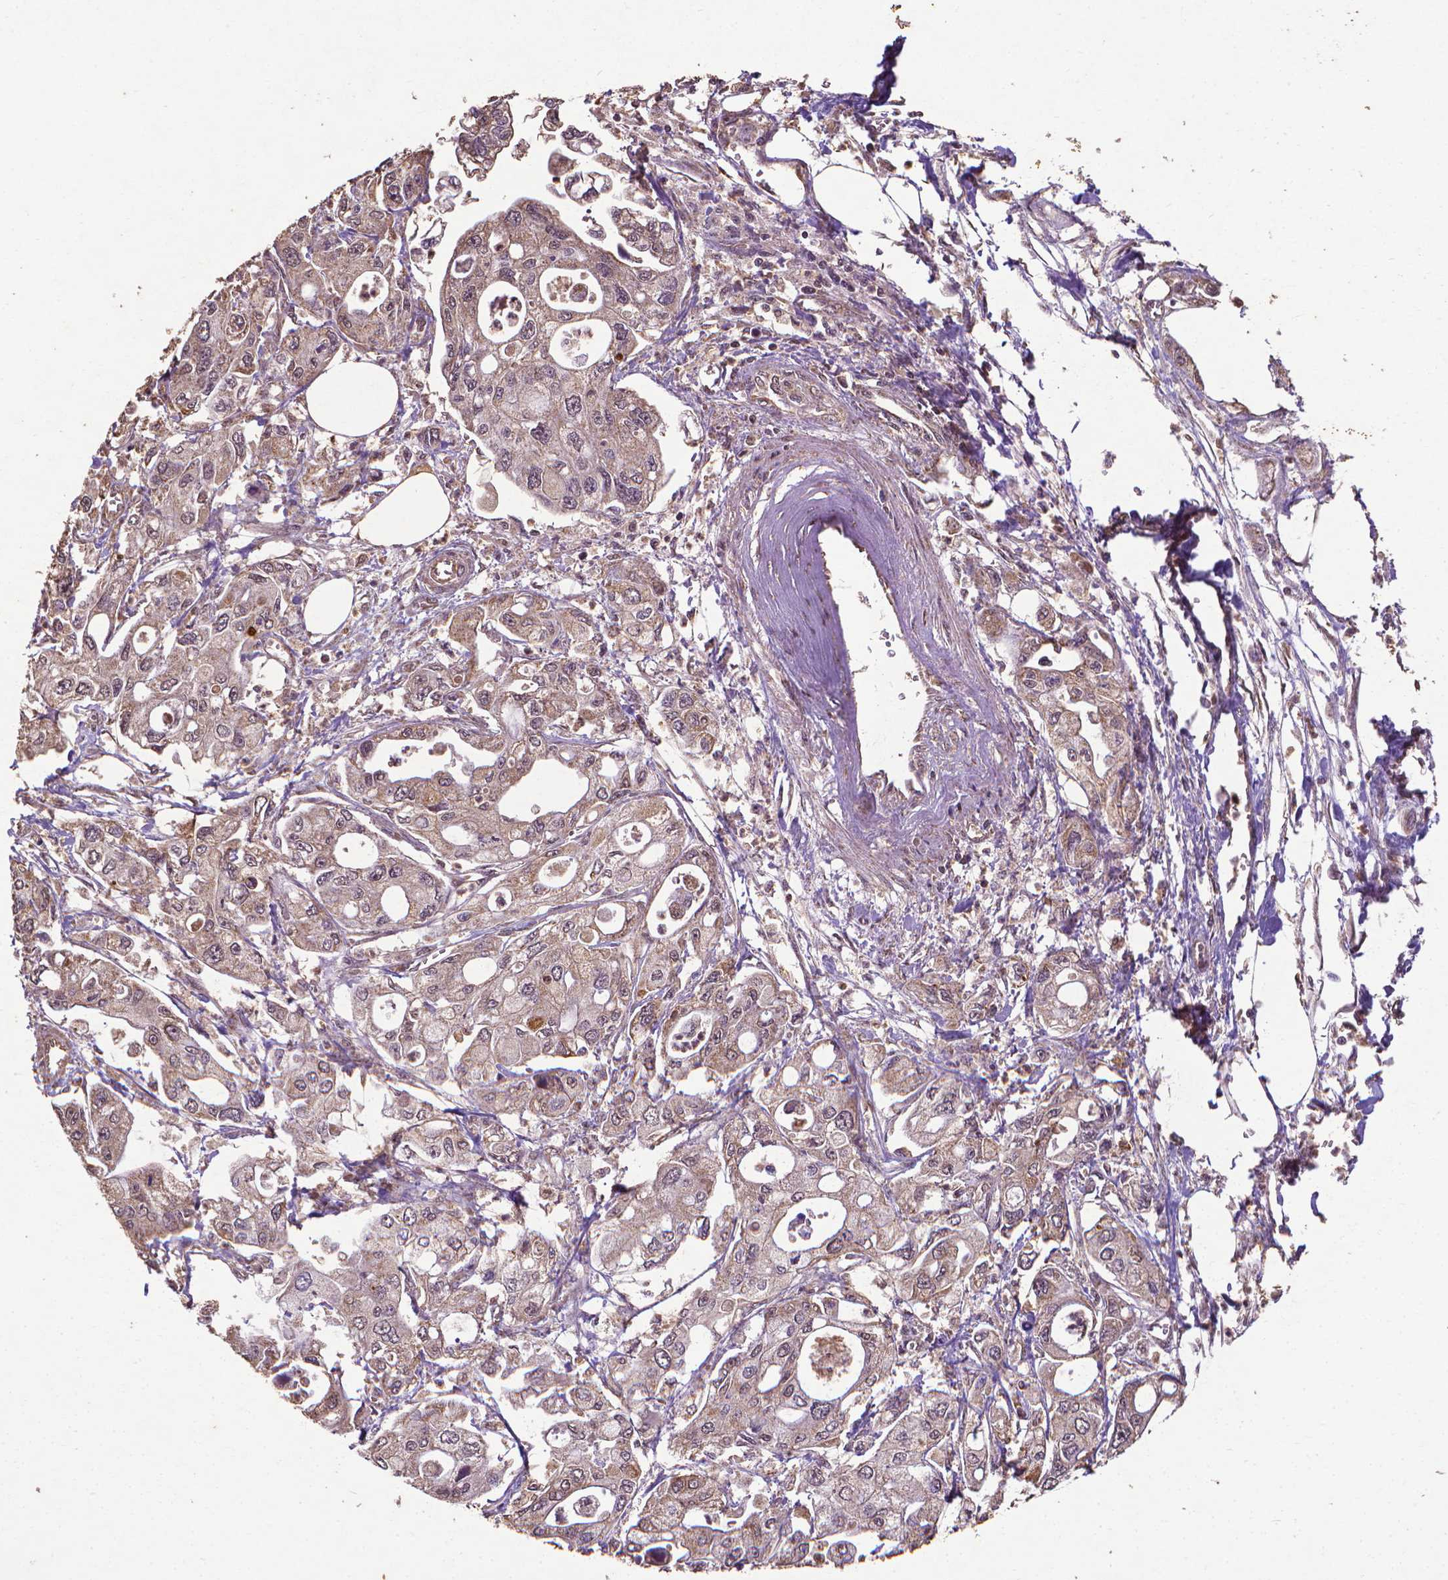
{"staining": {"intensity": "moderate", "quantity": ">75%", "location": "cytoplasmic/membranous,nuclear"}, "tissue": "pancreatic cancer", "cell_type": "Tumor cells", "image_type": "cancer", "snomed": [{"axis": "morphology", "description": "Adenocarcinoma, NOS"}, {"axis": "topography", "description": "Pancreas"}], "caption": "This photomicrograph demonstrates adenocarcinoma (pancreatic) stained with IHC to label a protein in brown. The cytoplasmic/membranous and nuclear of tumor cells show moderate positivity for the protein. Nuclei are counter-stained blue.", "gene": "DCAF1", "patient": {"sex": "male", "age": 70}}